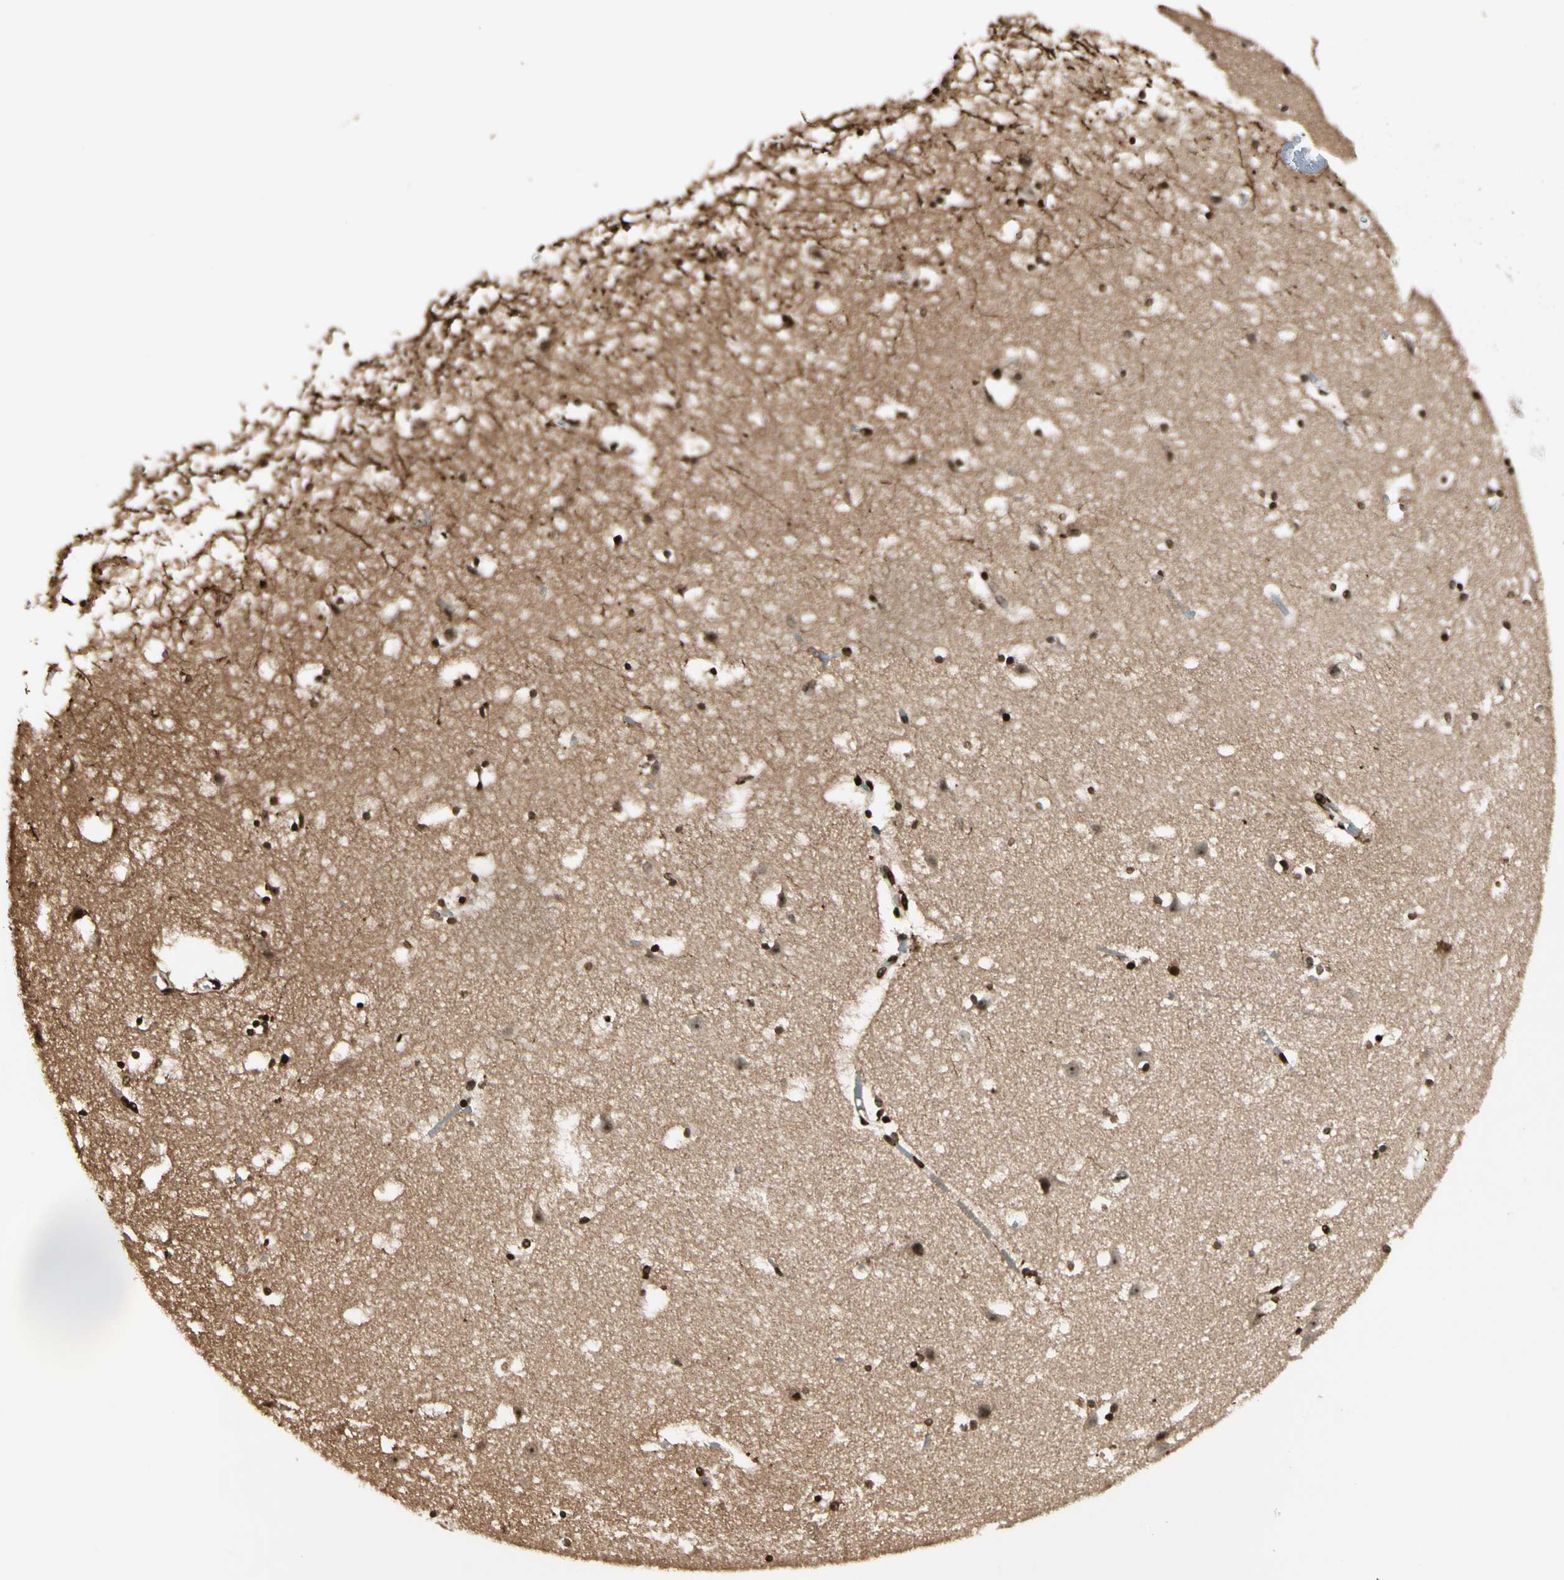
{"staining": {"intensity": "strong", "quantity": ">75%", "location": "nuclear"}, "tissue": "caudate", "cell_type": "Glial cells", "image_type": "normal", "snomed": [{"axis": "morphology", "description": "Normal tissue, NOS"}, {"axis": "topography", "description": "Lateral ventricle wall"}], "caption": "Immunohistochemical staining of unremarkable caudate shows strong nuclear protein expression in about >75% of glial cells.", "gene": "TSHZ3", "patient": {"sex": "male", "age": 45}}